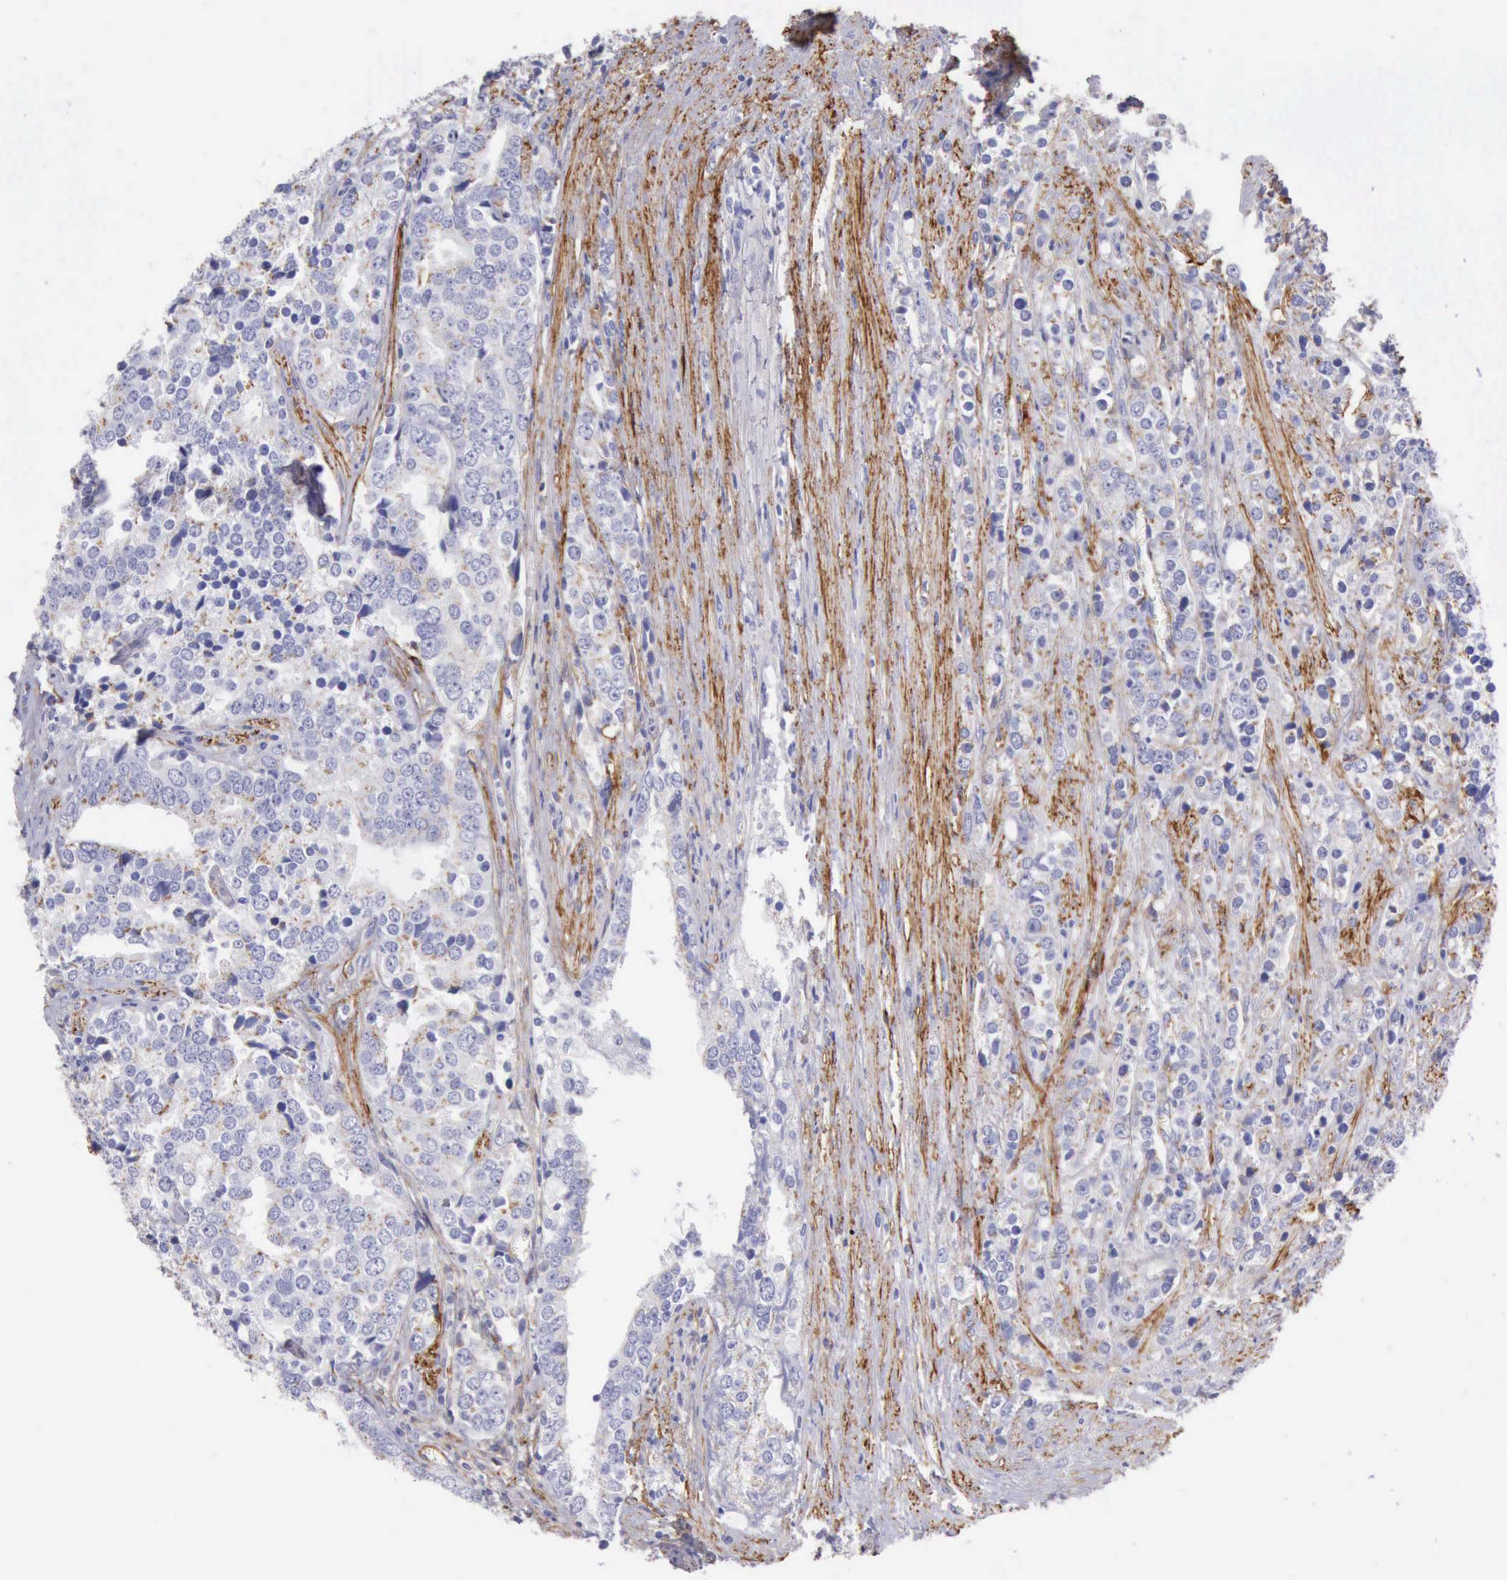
{"staining": {"intensity": "negative", "quantity": "none", "location": "none"}, "tissue": "prostate cancer", "cell_type": "Tumor cells", "image_type": "cancer", "snomed": [{"axis": "morphology", "description": "Adenocarcinoma, High grade"}, {"axis": "topography", "description": "Prostate"}], "caption": "A high-resolution histopathology image shows immunohistochemistry (IHC) staining of prostate cancer (adenocarcinoma (high-grade)), which demonstrates no significant expression in tumor cells.", "gene": "AOC3", "patient": {"sex": "male", "age": 71}}